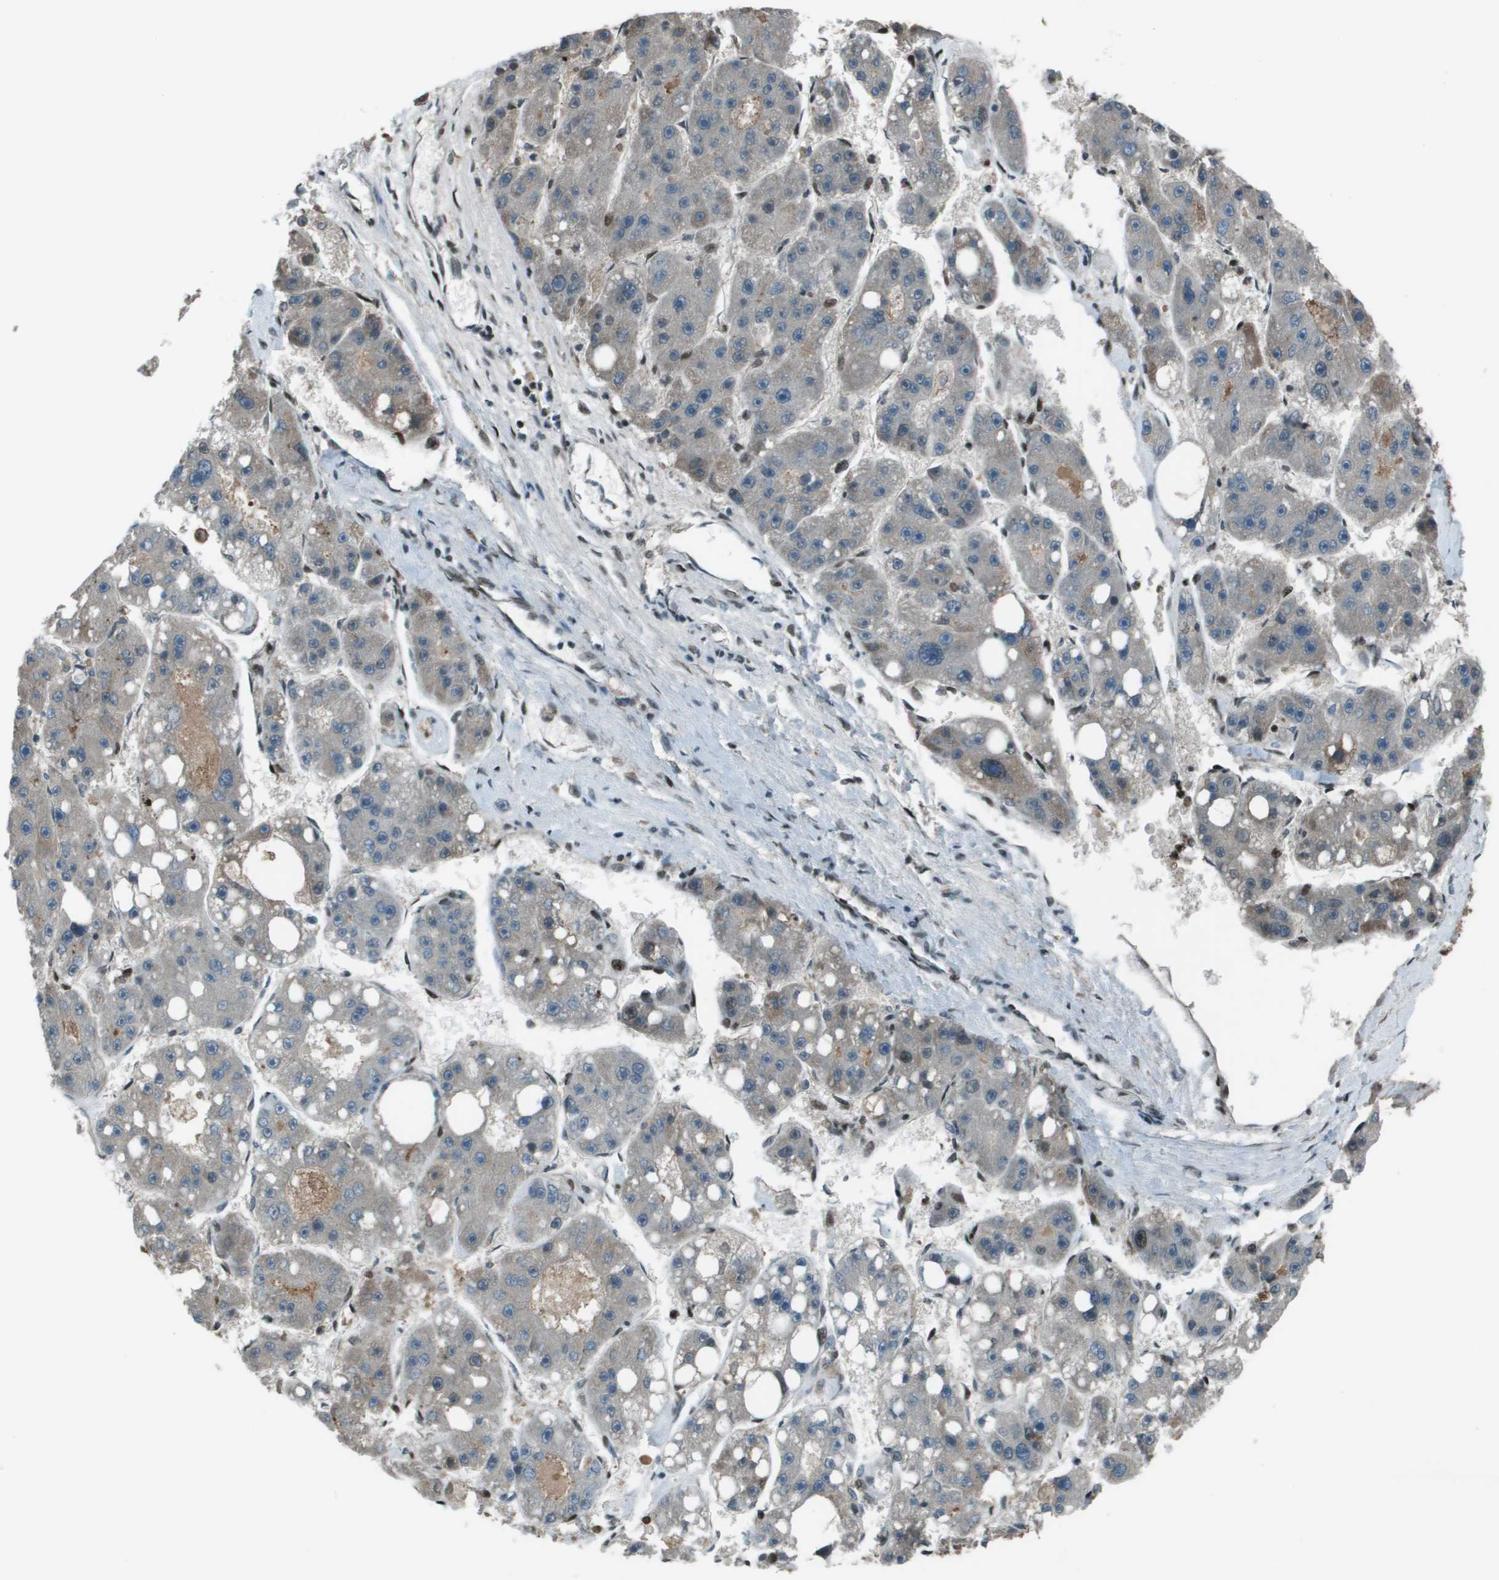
{"staining": {"intensity": "negative", "quantity": "none", "location": "none"}, "tissue": "liver cancer", "cell_type": "Tumor cells", "image_type": "cancer", "snomed": [{"axis": "morphology", "description": "Carcinoma, Hepatocellular, NOS"}, {"axis": "topography", "description": "Liver"}], "caption": "Protein analysis of liver hepatocellular carcinoma reveals no significant expression in tumor cells.", "gene": "CXCL12", "patient": {"sex": "female", "age": 61}}